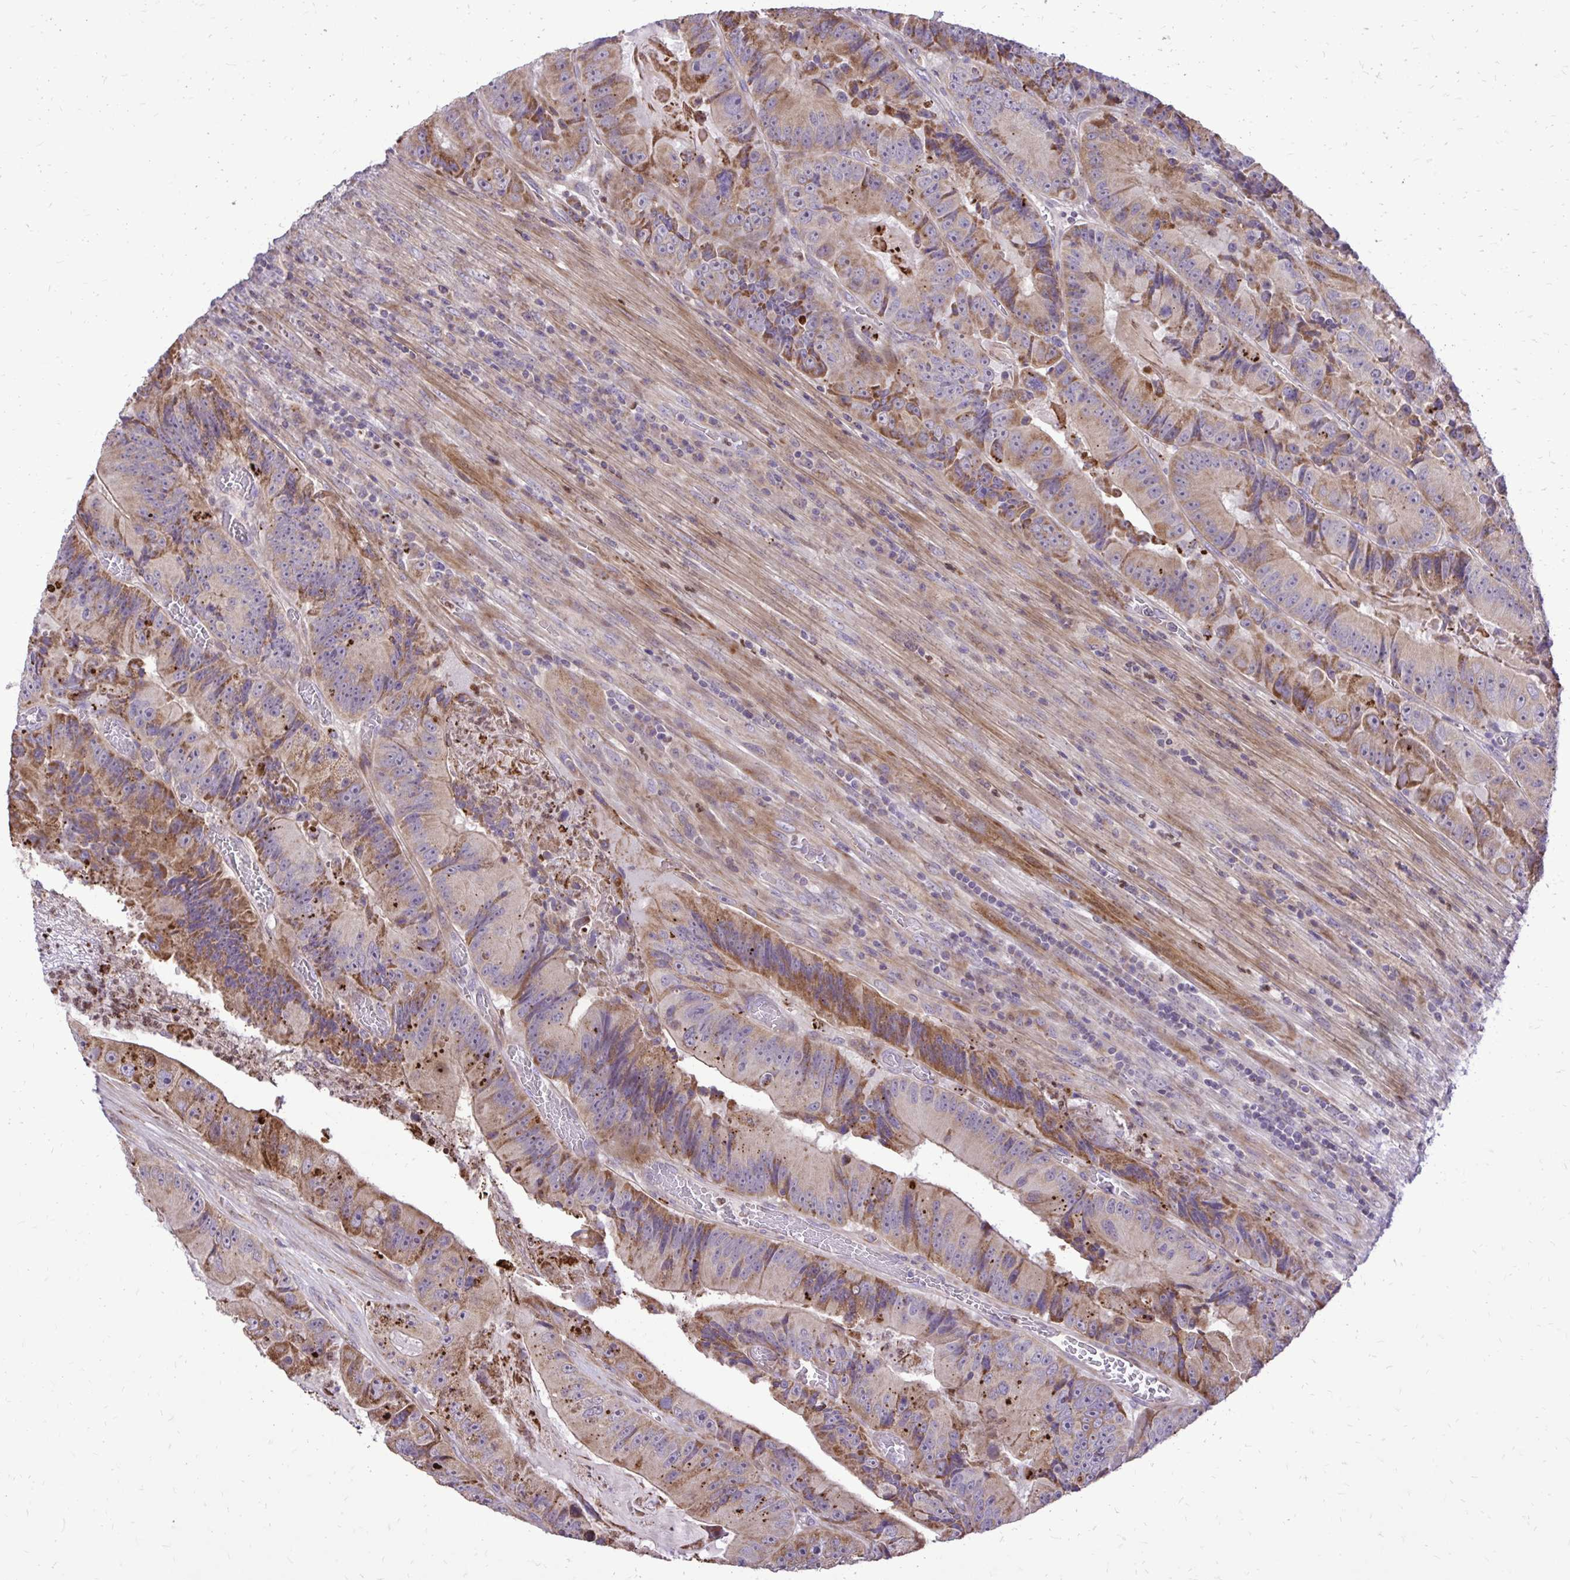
{"staining": {"intensity": "moderate", "quantity": ">75%", "location": "cytoplasmic/membranous"}, "tissue": "colorectal cancer", "cell_type": "Tumor cells", "image_type": "cancer", "snomed": [{"axis": "morphology", "description": "Adenocarcinoma, NOS"}, {"axis": "topography", "description": "Colon"}], "caption": "Immunohistochemistry histopathology image of neoplastic tissue: human adenocarcinoma (colorectal) stained using immunohistochemistry shows medium levels of moderate protein expression localized specifically in the cytoplasmic/membranous of tumor cells, appearing as a cytoplasmic/membranous brown color.", "gene": "ABCC3", "patient": {"sex": "female", "age": 86}}